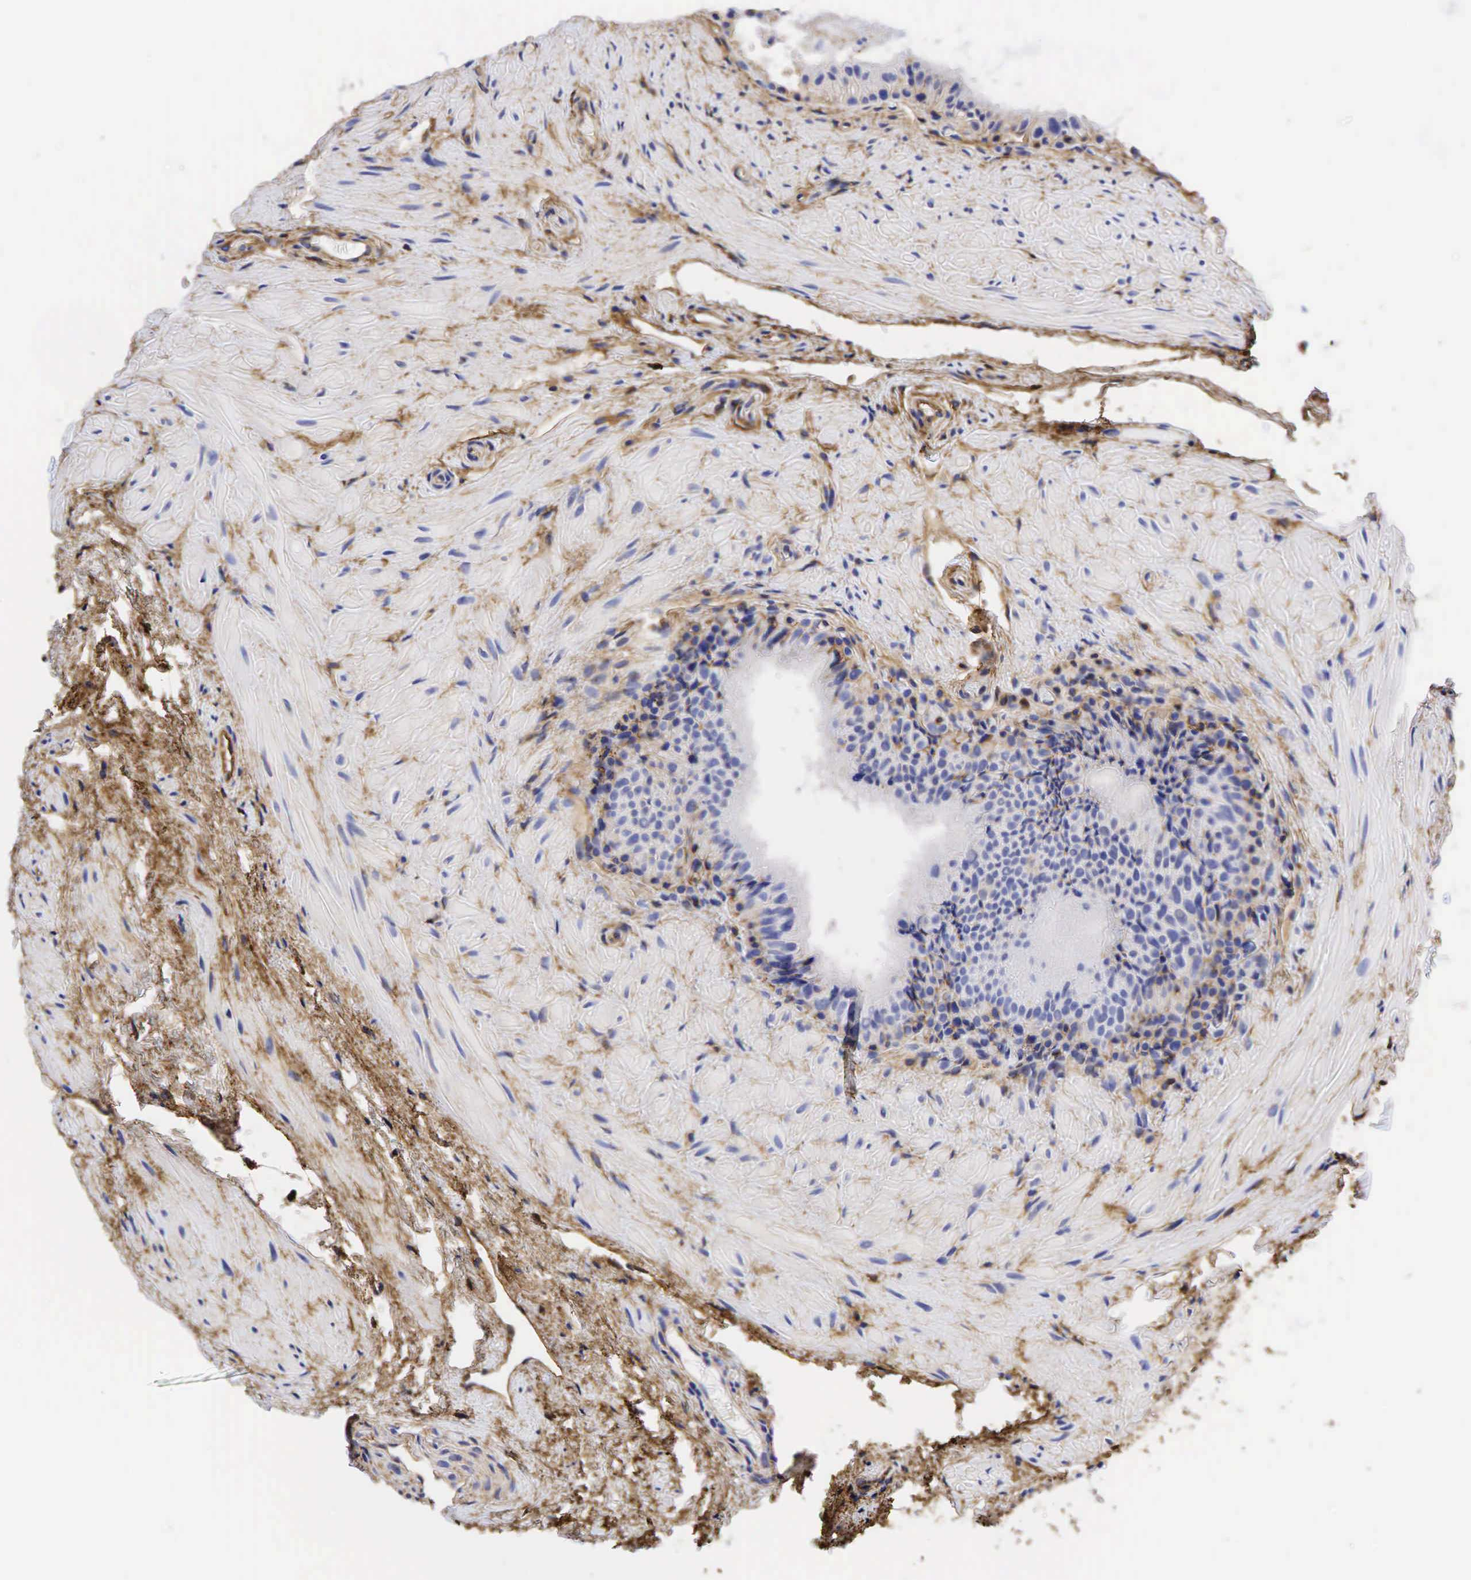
{"staining": {"intensity": "weak", "quantity": "25%-75%", "location": "cytoplasmic/membranous"}, "tissue": "epididymis", "cell_type": "Glandular cells", "image_type": "normal", "snomed": [{"axis": "morphology", "description": "Normal tissue, NOS"}, {"axis": "topography", "description": "Epididymis"}], "caption": "Brown immunohistochemical staining in unremarkable epididymis displays weak cytoplasmic/membranous staining in about 25%-75% of glandular cells. (DAB (3,3'-diaminobenzidine) = brown stain, brightfield microscopy at high magnification).", "gene": "CD99", "patient": {"sex": "male", "age": 74}}